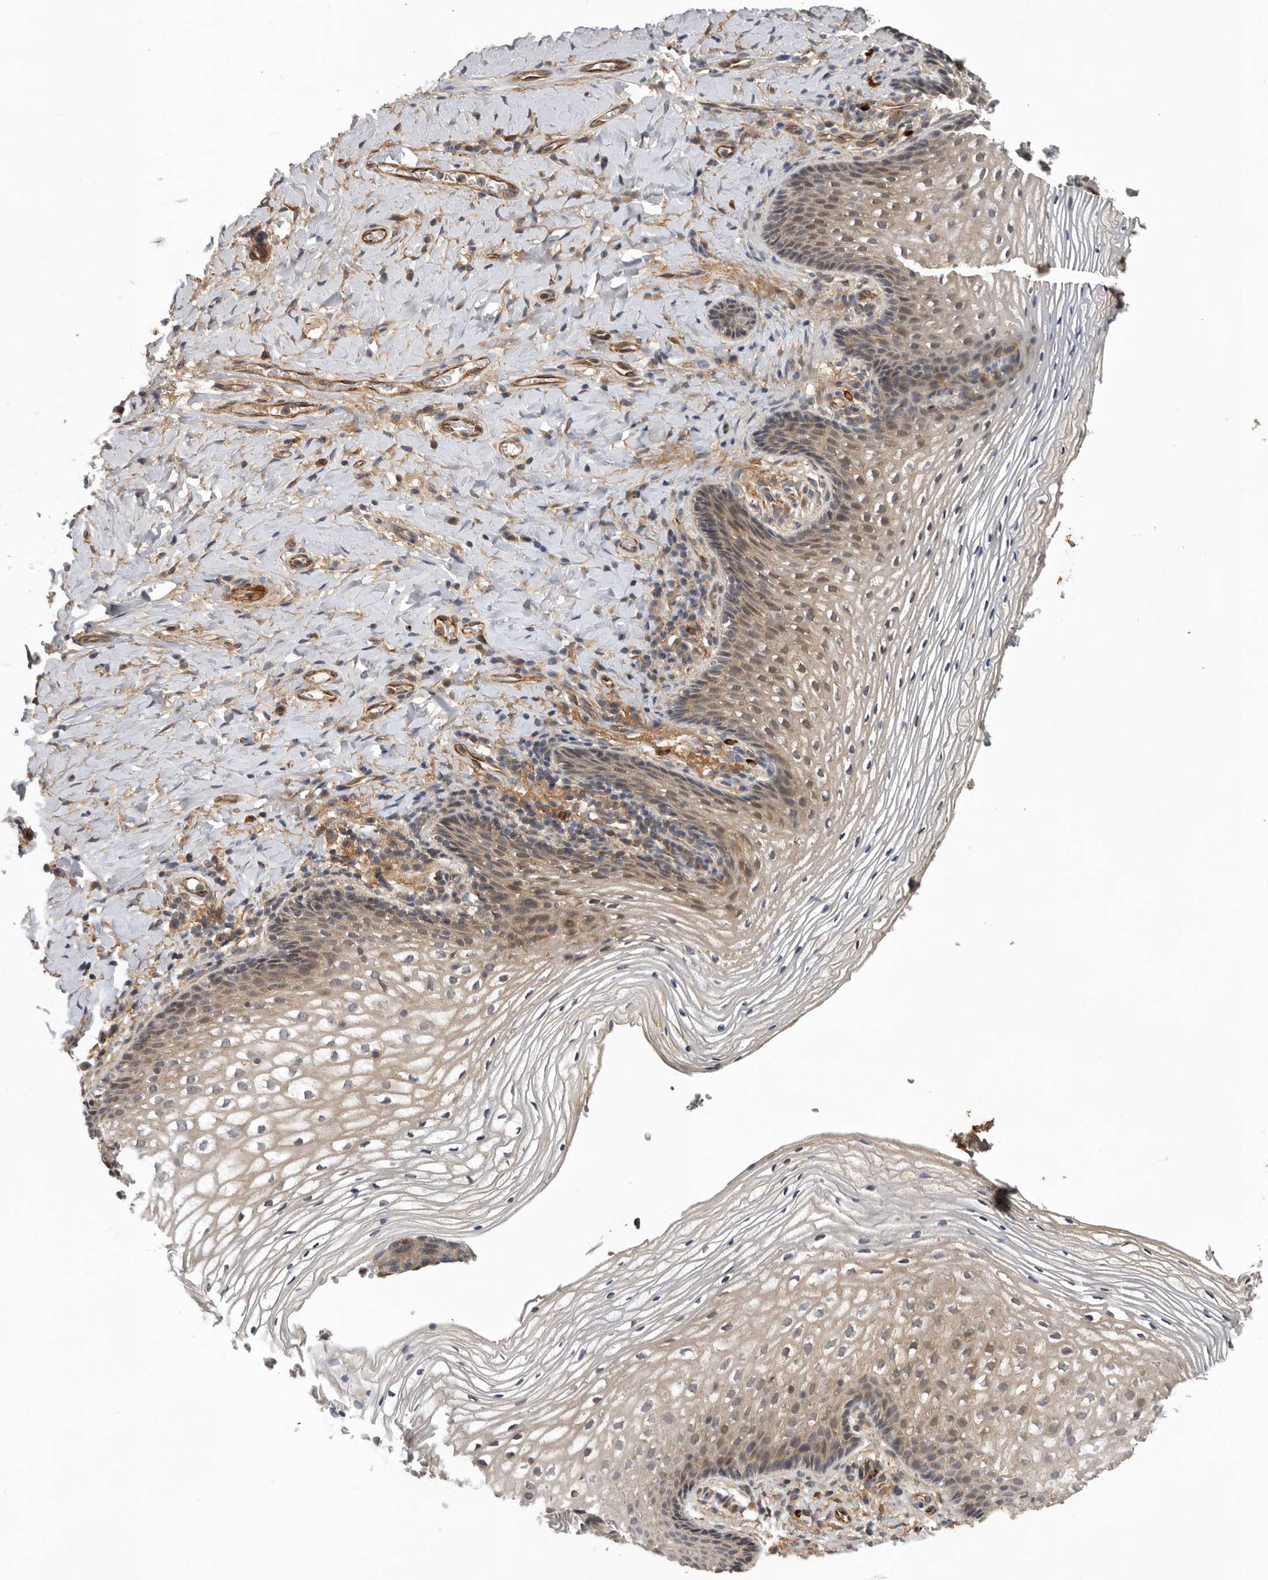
{"staining": {"intensity": "weak", "quantity": "25%-75%", "location": "cytoplasmic/membranous,nuclear"}, "tissue": "vagina", "cell_type": "Squamous epithelial cells", "image_type": "normal", "snomed": [{"axis": "morphology", "description": "Normal tissue, NOS"}, {"axis": "topography", "description": "Vagina"}], "caption": "A photomicrograph showing weak cytoplasmic/membranous,nuclear positivity in approximately 25%-75% of squamous epithelial cells in benign vagina, as visualized by brown immunohistochemical staining.", "gene": "RNF157", "patient": {"sex": "female", "age": 60}}